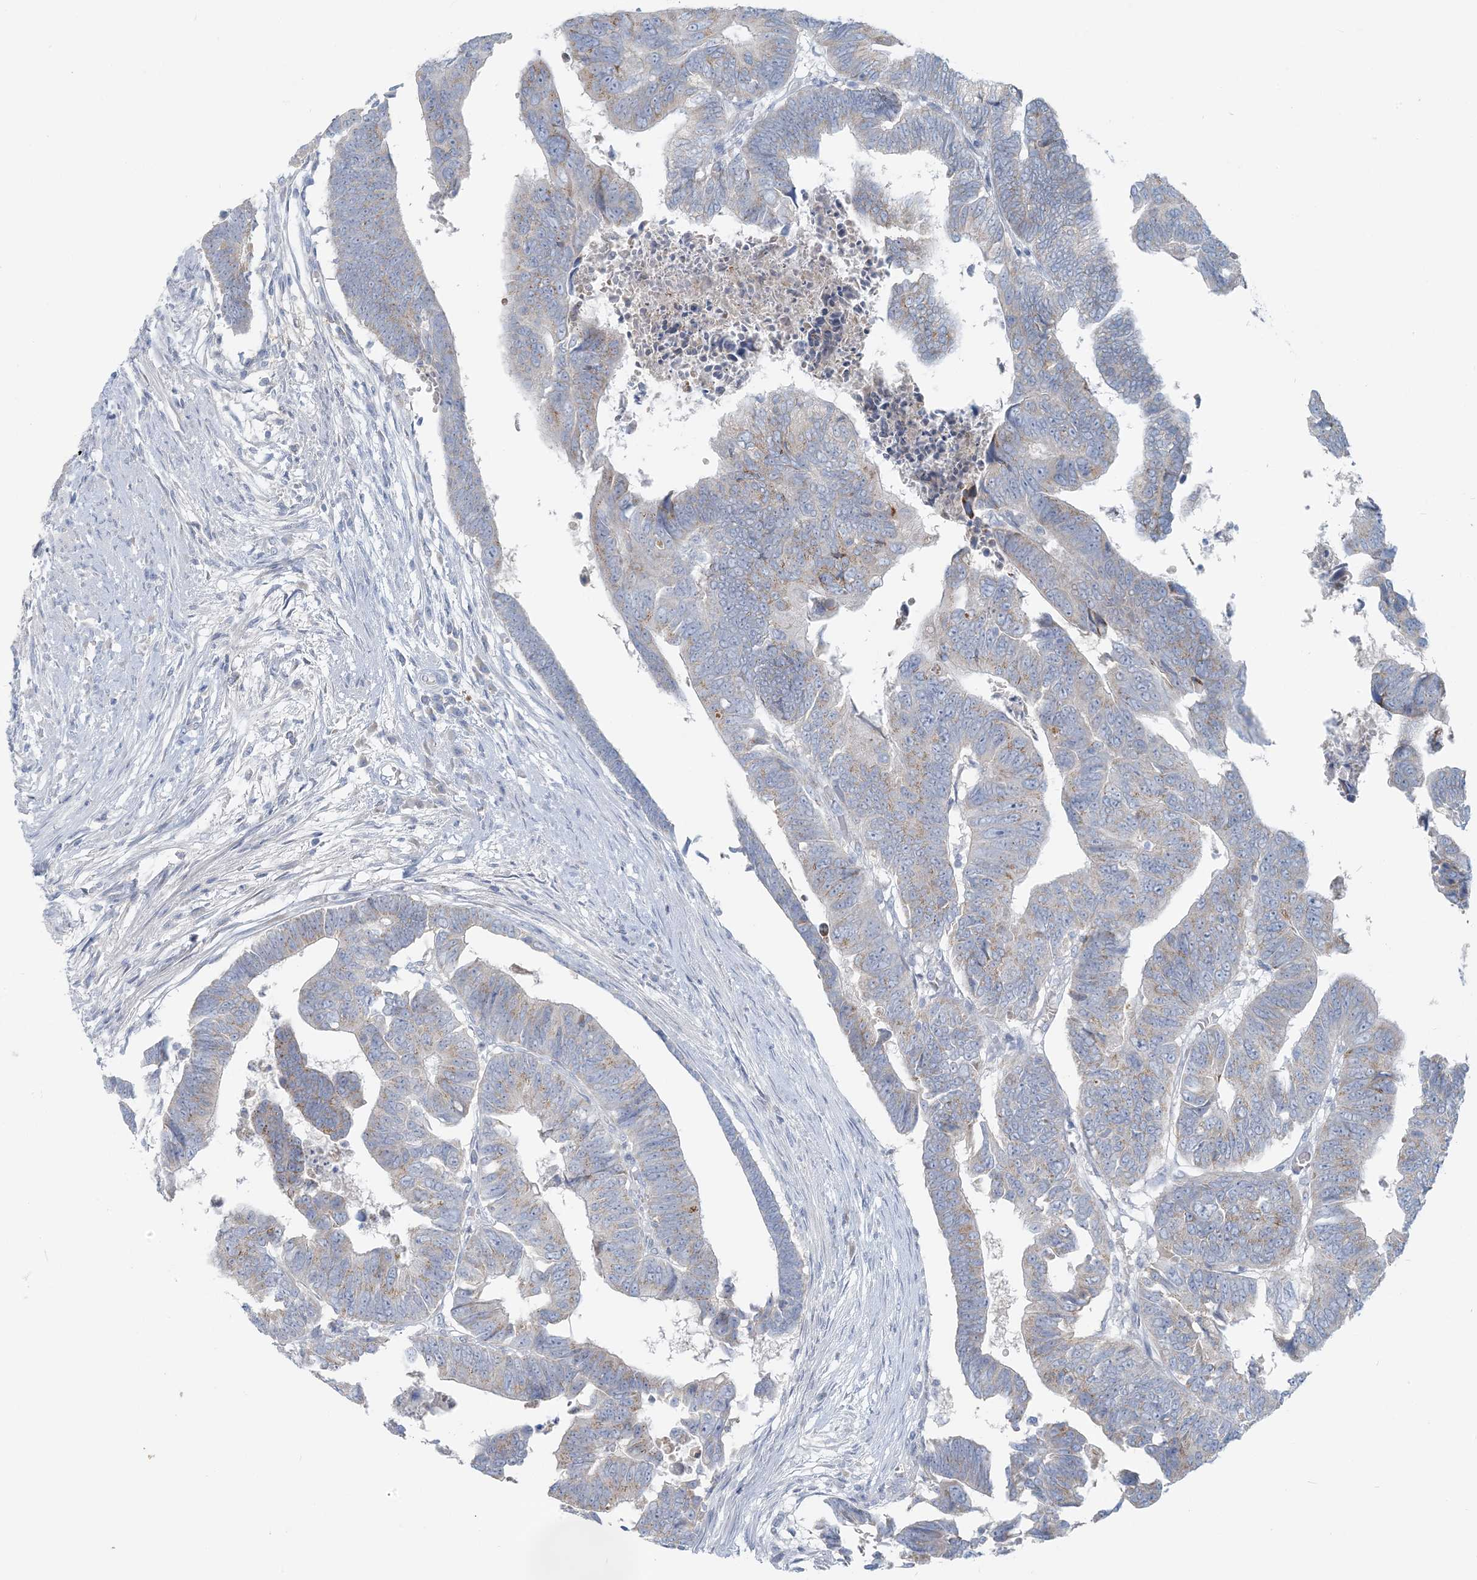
{"staining": {"intensity": "weak", "quantity": "25%-75%", "location": "cytoplasmic/membranous"}, "tissue": "colorectal cancer", "cell_type": "Tumor cells", "image_type": "cancer", "snomed": [{"axis": "morphology", "description": "Adenocarcinoma, NOS"}, {"axis": "topography", "description": "Rectum"}], "caption": "A brown stain shows weak cytoplasmic/membranous staining of a protein in human adenocarcinoma (colorectal) tumor cells. (DAB IHC, brown staining for protein, blue staining for nuclei).", "gene": "SCML1", "patient": {"sex": "female", "age": 65}}